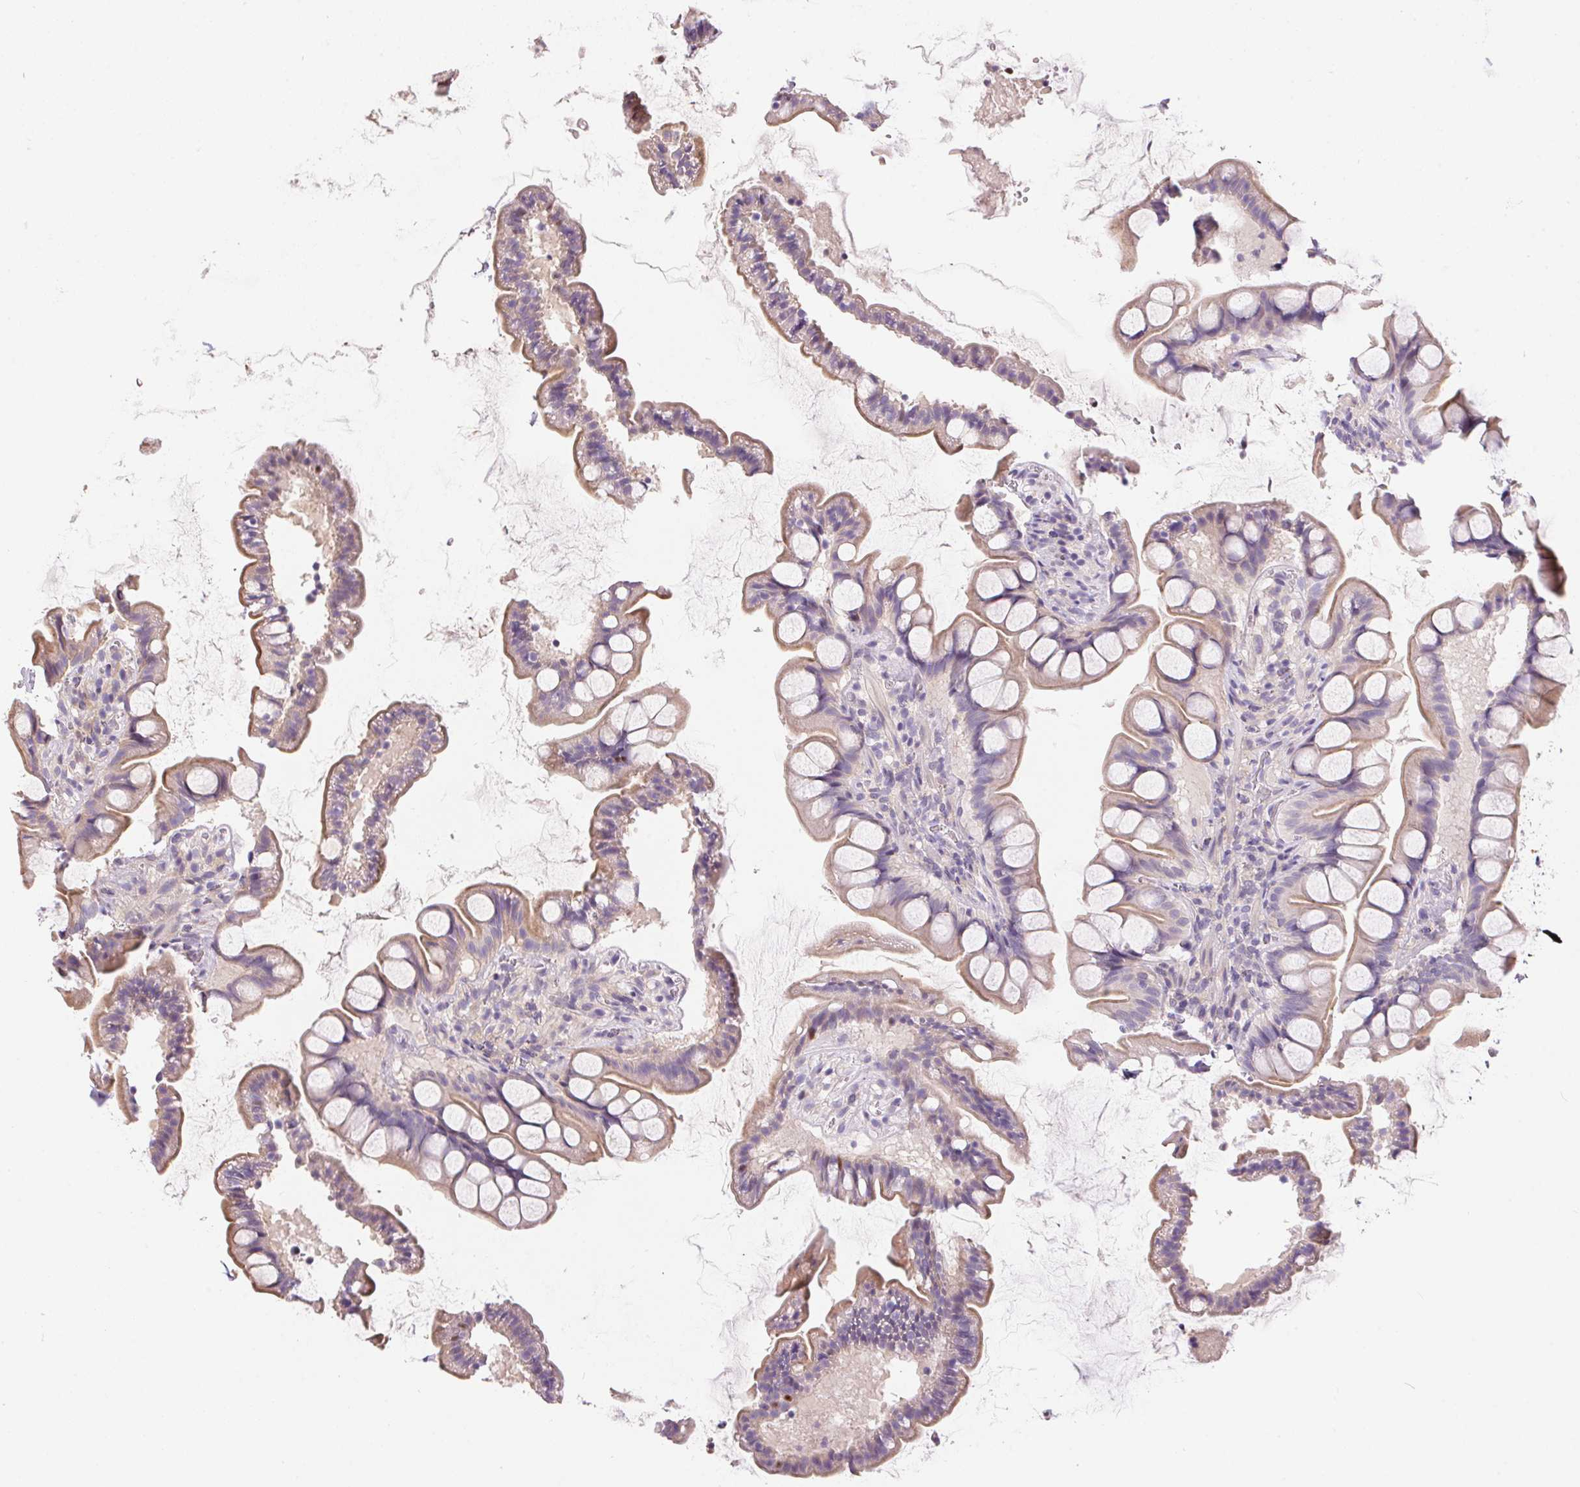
{"staining": {"intensity": "weak", "quantity": "25%-75%", "location": "cytoplasmic/membranous"}, "tissue": "small intestine", "cell_type": "Glandular cells", "image_type": "normal", "snomed": [{"axis": "morphology", "description": "Normal tissue, NOS"}, {"axis": "topography", "description": "Small intestine"}], "caption": "The histopathology image demonstrates immunohistochemical staining of benign small intestine. There is weak cytoplasmic/membranous expression is seen in approximately 25%-75% of glandular cells.", "gene": "UNC13B", "patient": {"sex": "male", "age": 70}}